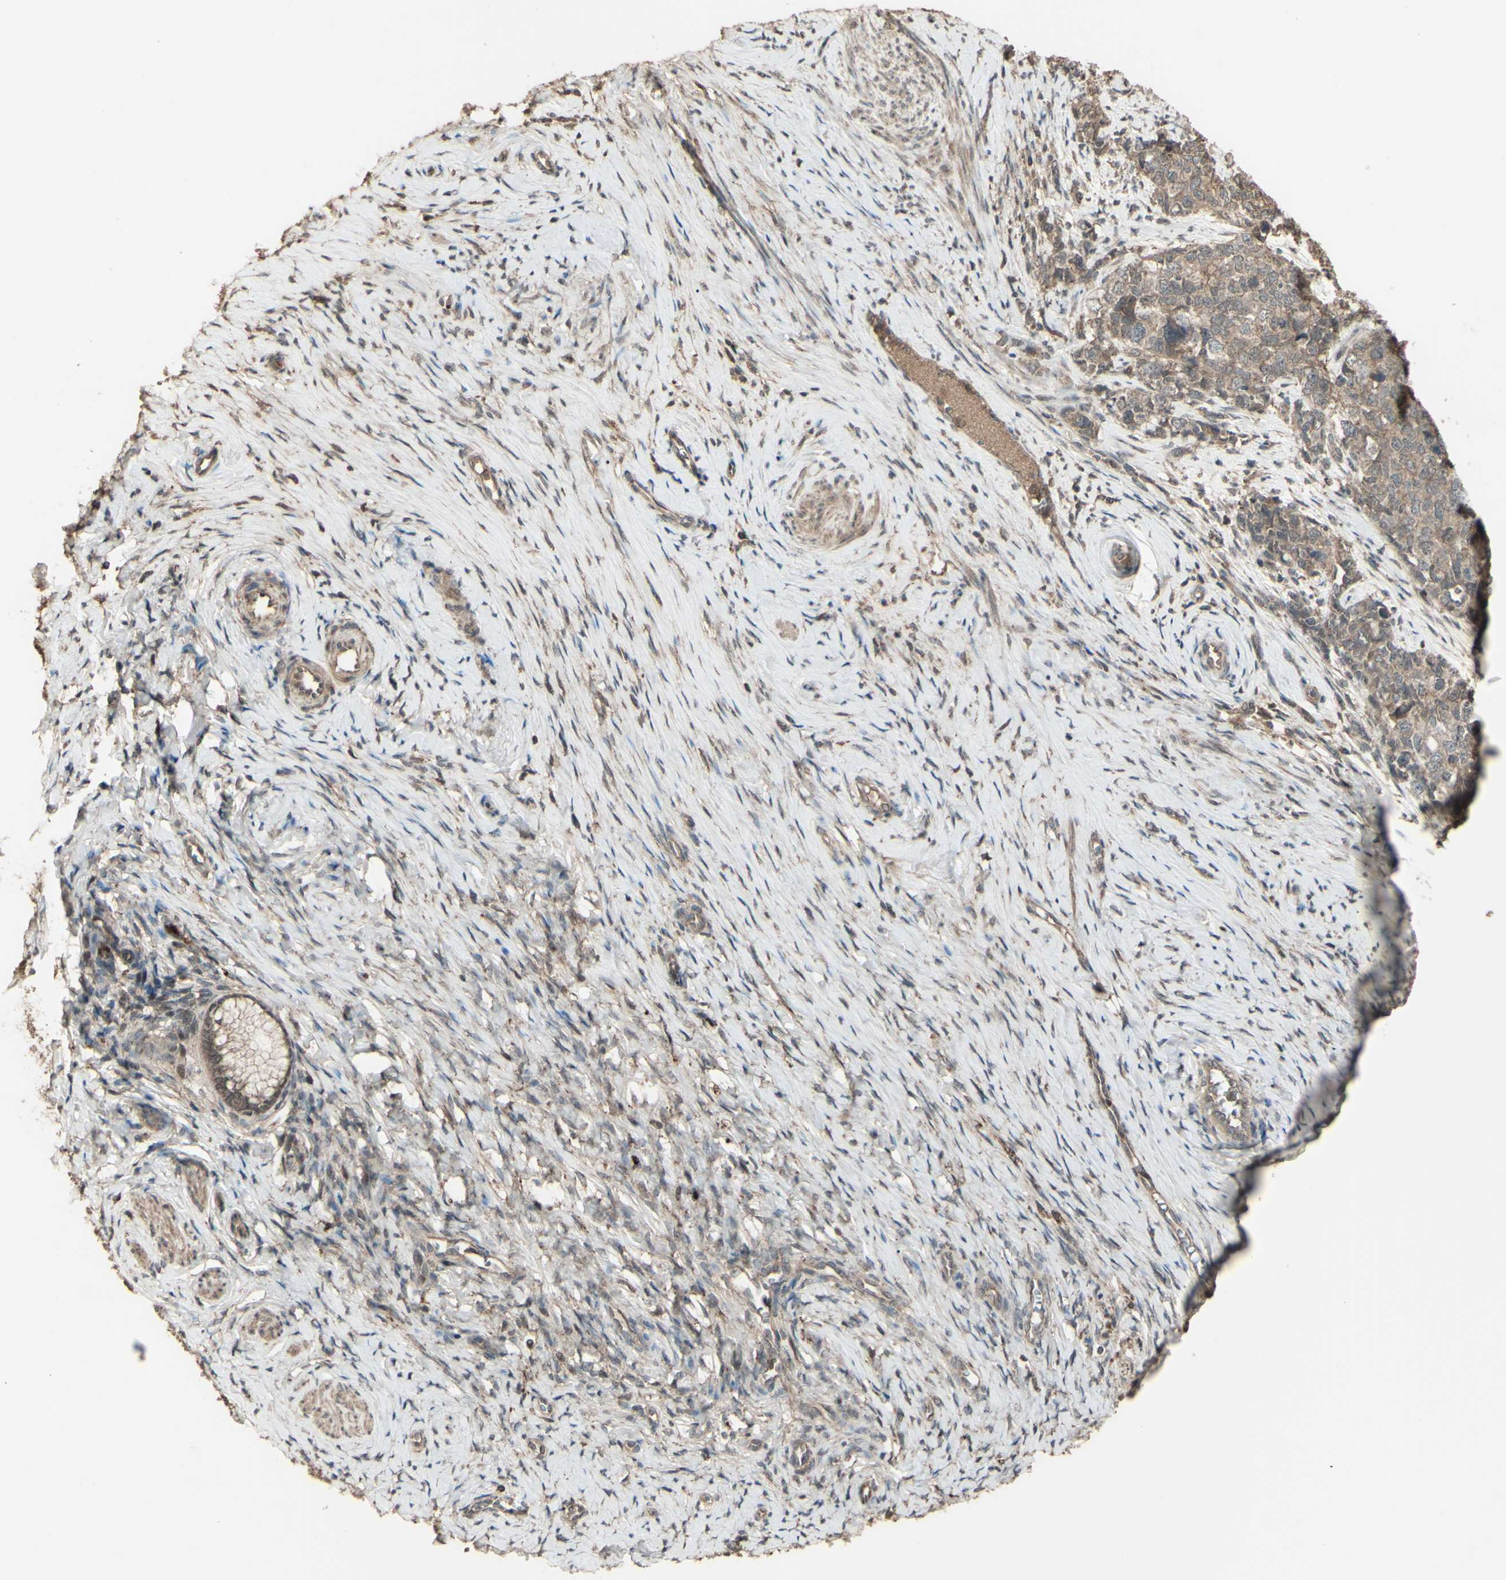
{"staining": {"intensity": "weak", "quantity": ">75%", "location": "cytoplasmic/membranous"}, "tissue": "cervical cancer", "cell_type": "Tumor cells", "image_type": "cancer", "snomed": [{"axis": "morphology", "description": "Squamous cell carcinoma, NOS"}, {"axis": "topography", "description": "Cervix"}], "caption": "IHC staining of squamous cell carcinoma (cervical), which displays low levels of weak cytoplasmic/membranous positivity in approximately >75% of tumor cells indicating weak cytoplasmic/membranous protein staining. The staining was performed using DAB (brown) for protein detection and nuclei were counterstained in hematoxylin (blue).", "gene": "GNAS", "patient": {"sex": "female", "age": 63}}